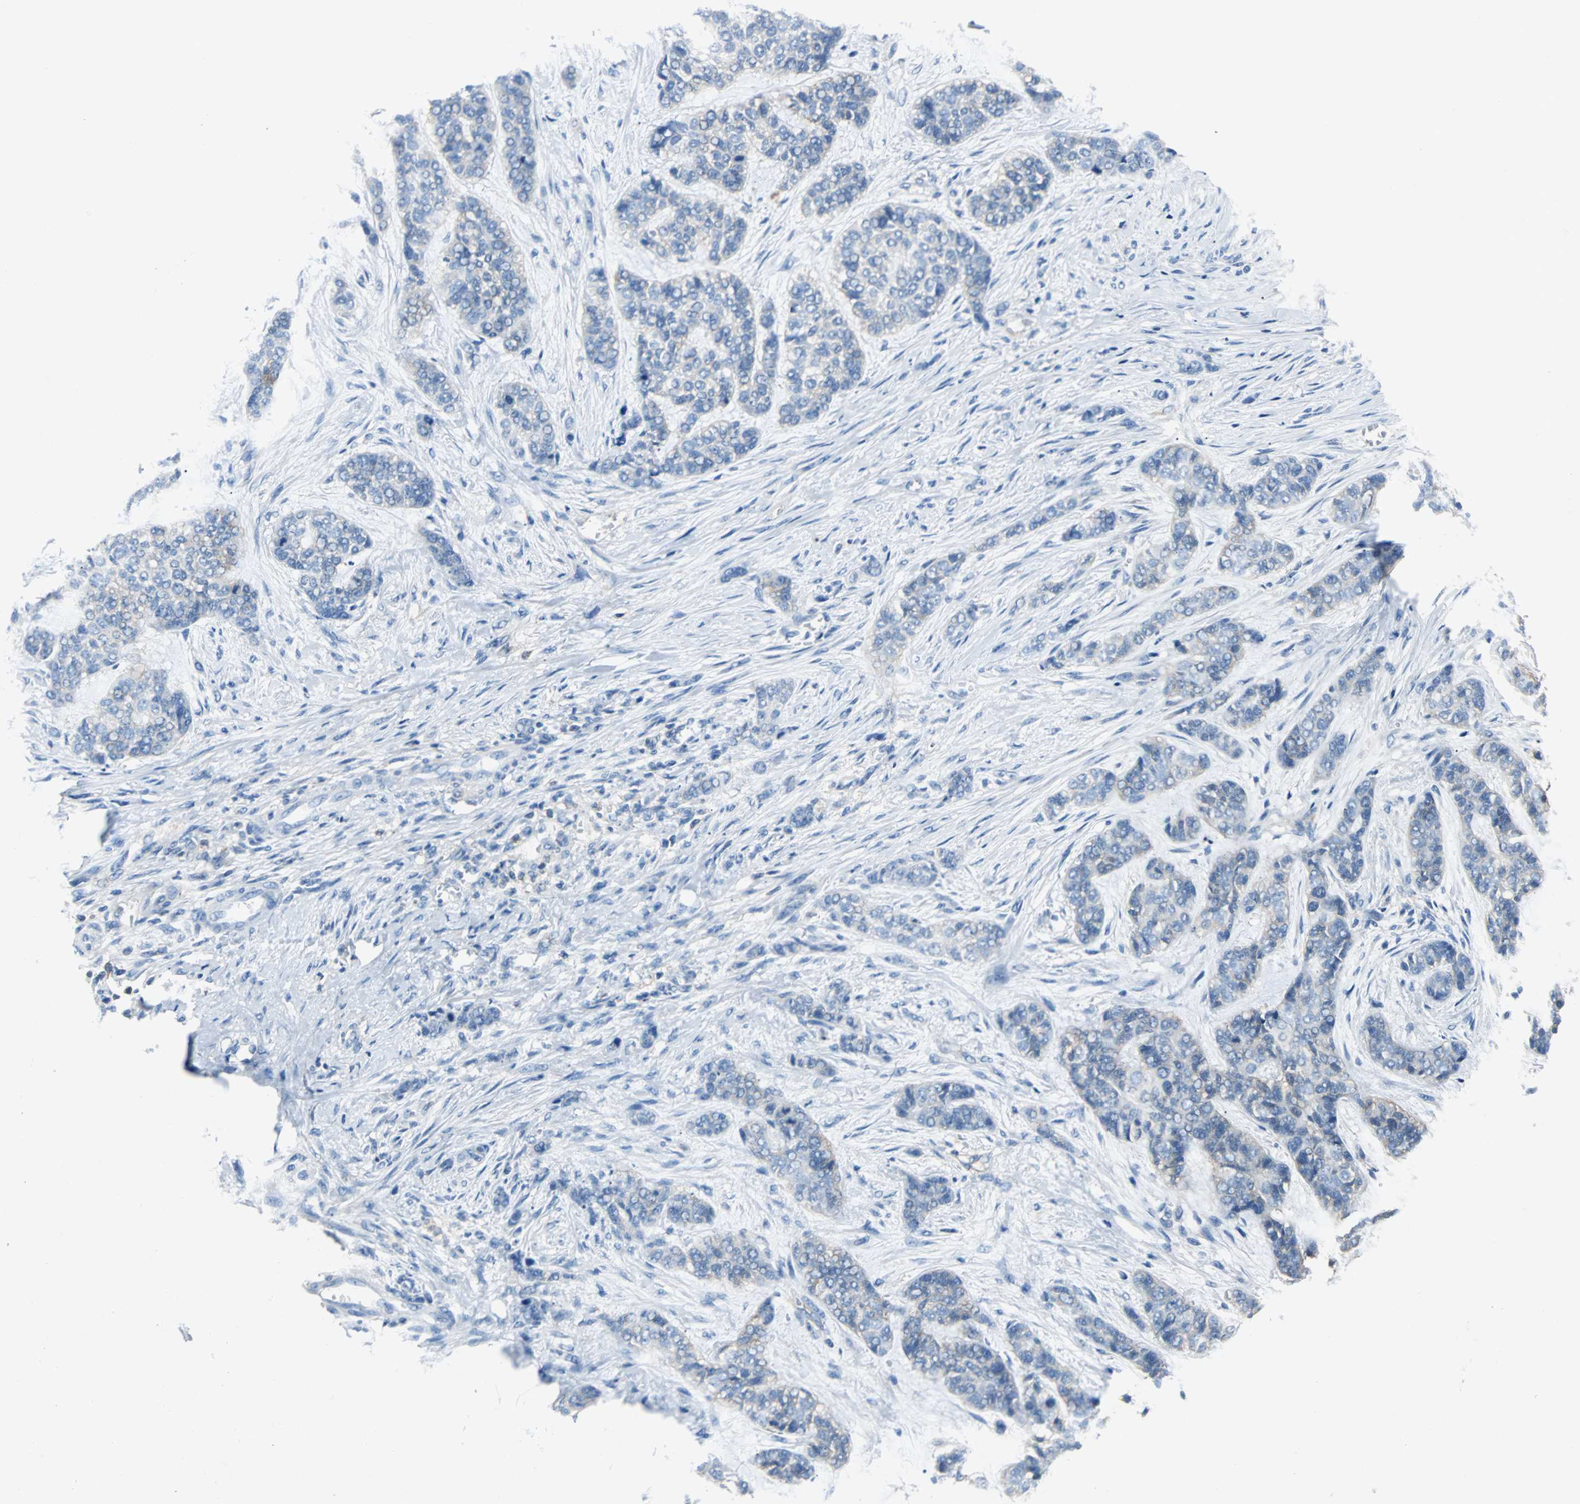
{"staining": {"intensity": "negative", "quantity": "none", "location": "none"}, "tissue": "skin cancer", "cell_type": "Tumor cells", "image_type": "cancer", "snomed": [{"axis": "morphology", "description": "Basal cell carcinoma"}, {"axis": "topography", "description": "Skin"}], "caption": "A micrograph of human skin cancer is negative for staining in tumor cells.", "gene": "TSC22D4", "patient": {"sex": "female", "age": 64}}